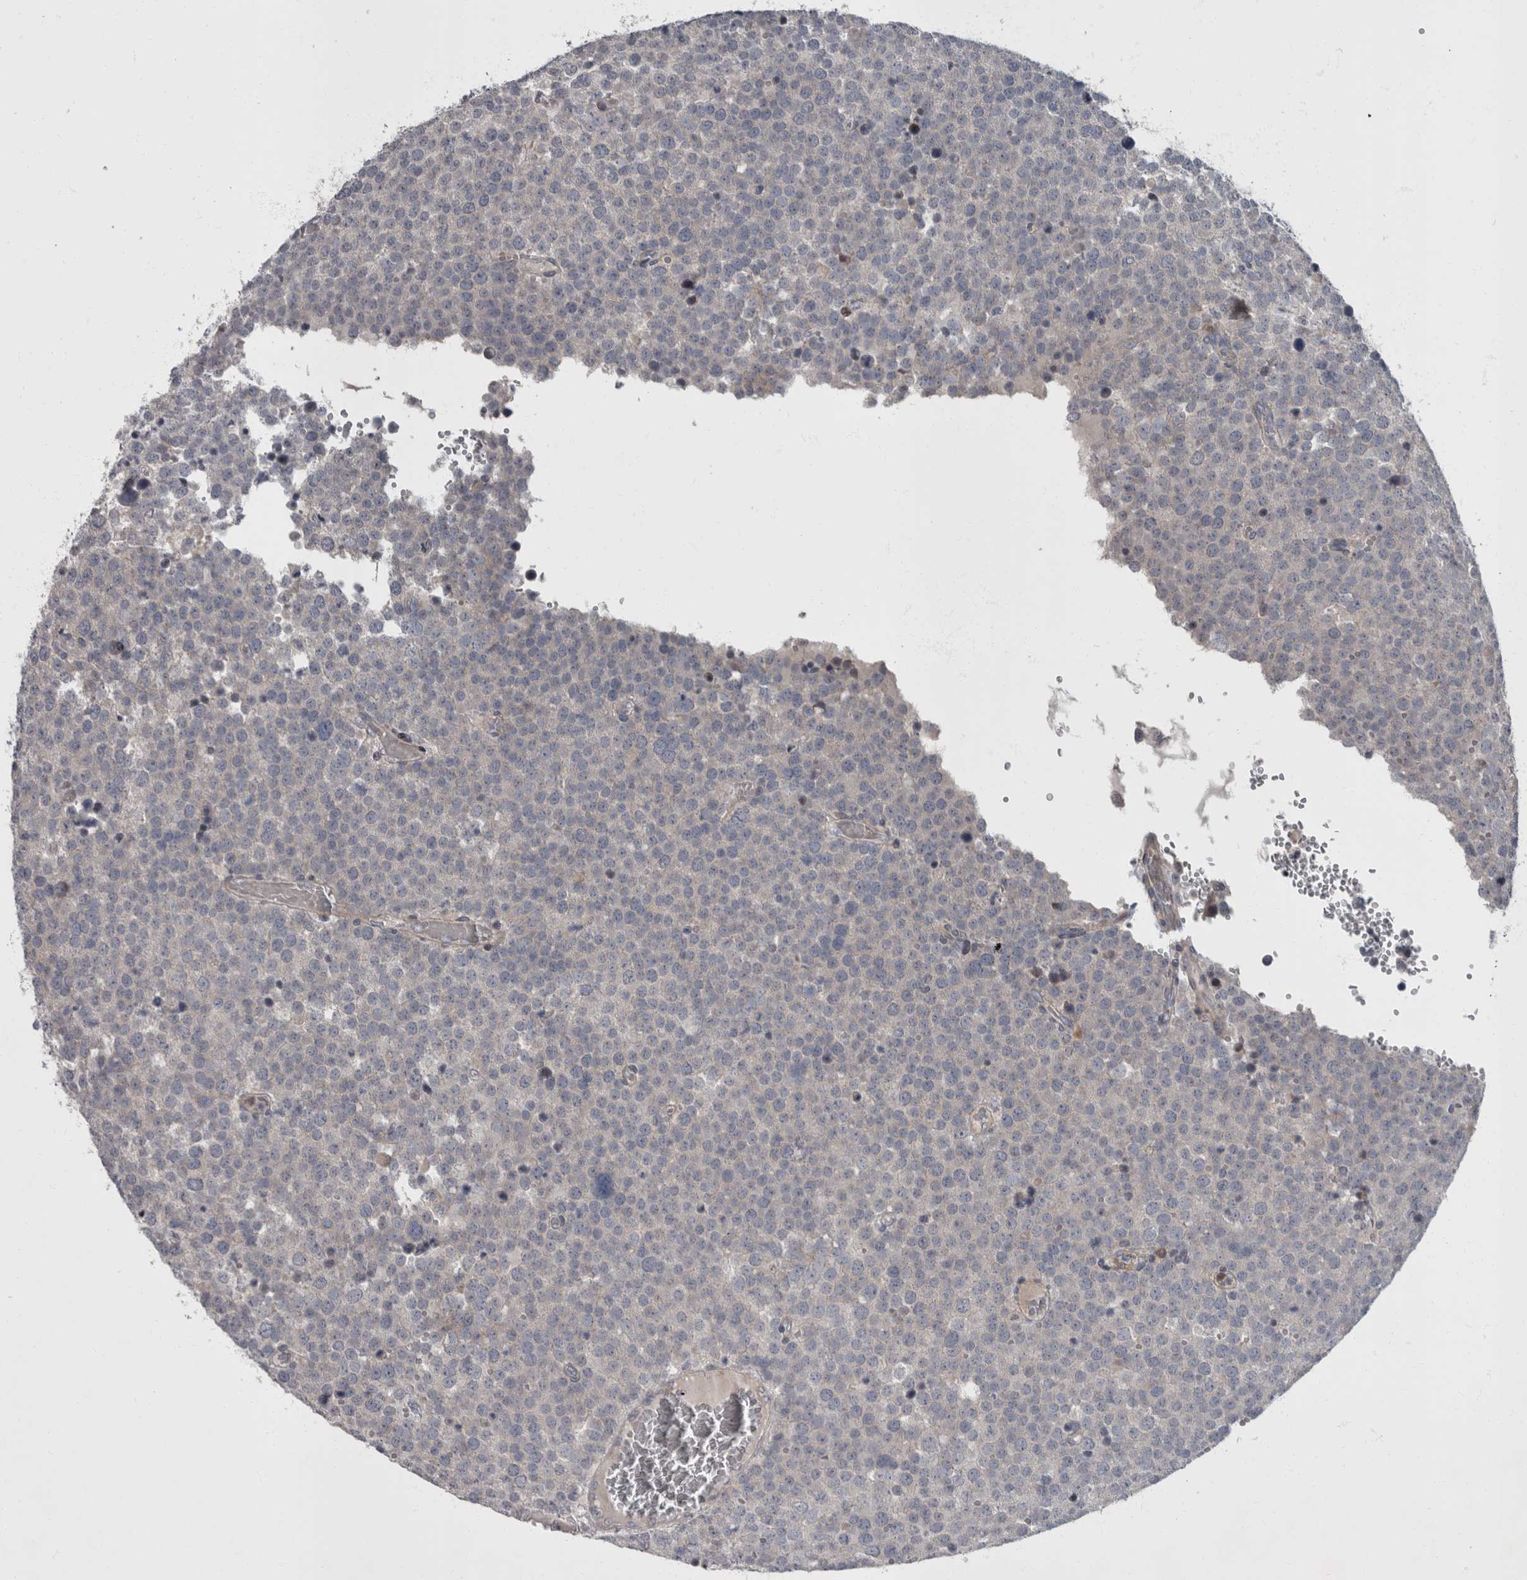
{"staining": {"intensity": "negative", "quantity": "none", "location": "none"}, "tissue": "testis cancer", "cell_type": "Tumor cells", "image_type": "cancer", "snomed": [{"axis": "morphology", "description": "Seminoma, NOS"}, {"axis": "topography", "description": "Testis"}], "caption": "This image is of testis cancer stained with immunohistochemistry to label a protein in brown with the nuclei are counter-stained blue. There is no positivity in tumor cells.", "gene": "CDC42BPG", "patient": {"sex": "male", "age": 71}}